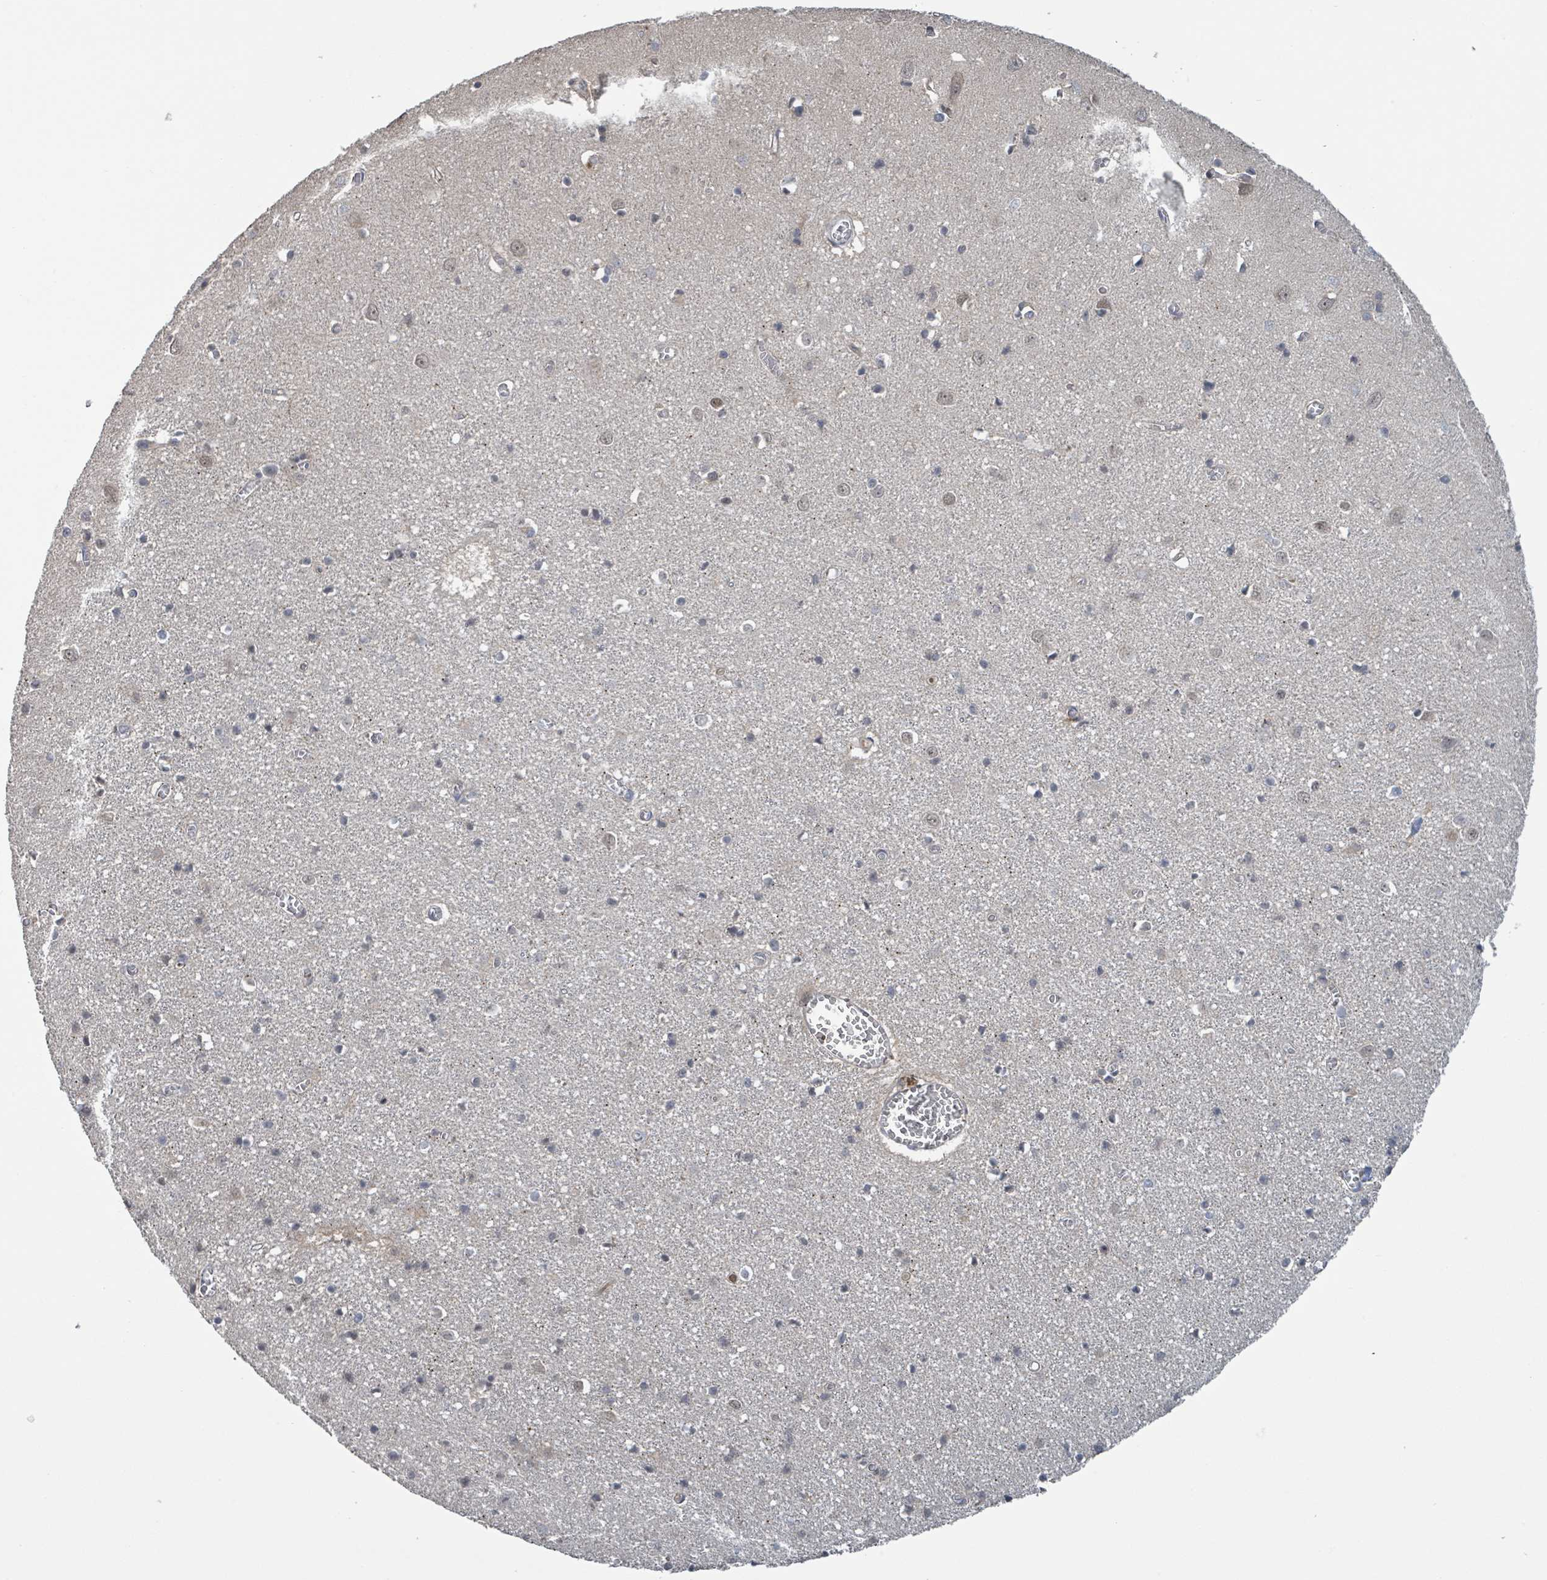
{"staining": {"intensity": "negative", "quantity": "none", "location": "none"}, "tissue": "cerebral cortex", "cell_type": "Endothelial cells", "image_type": "normal", "snomed": [{"axis": "morphology", "description": "Normal tissue, NOS"}, {"axis": "topography", "description": "Cerebral cortex"}], "caption": "The image displays no staining of endothelial cells in normal cerebral cortex.", "gene": "ZBTB14", "patient": {"sex": "female", "age": 64}}